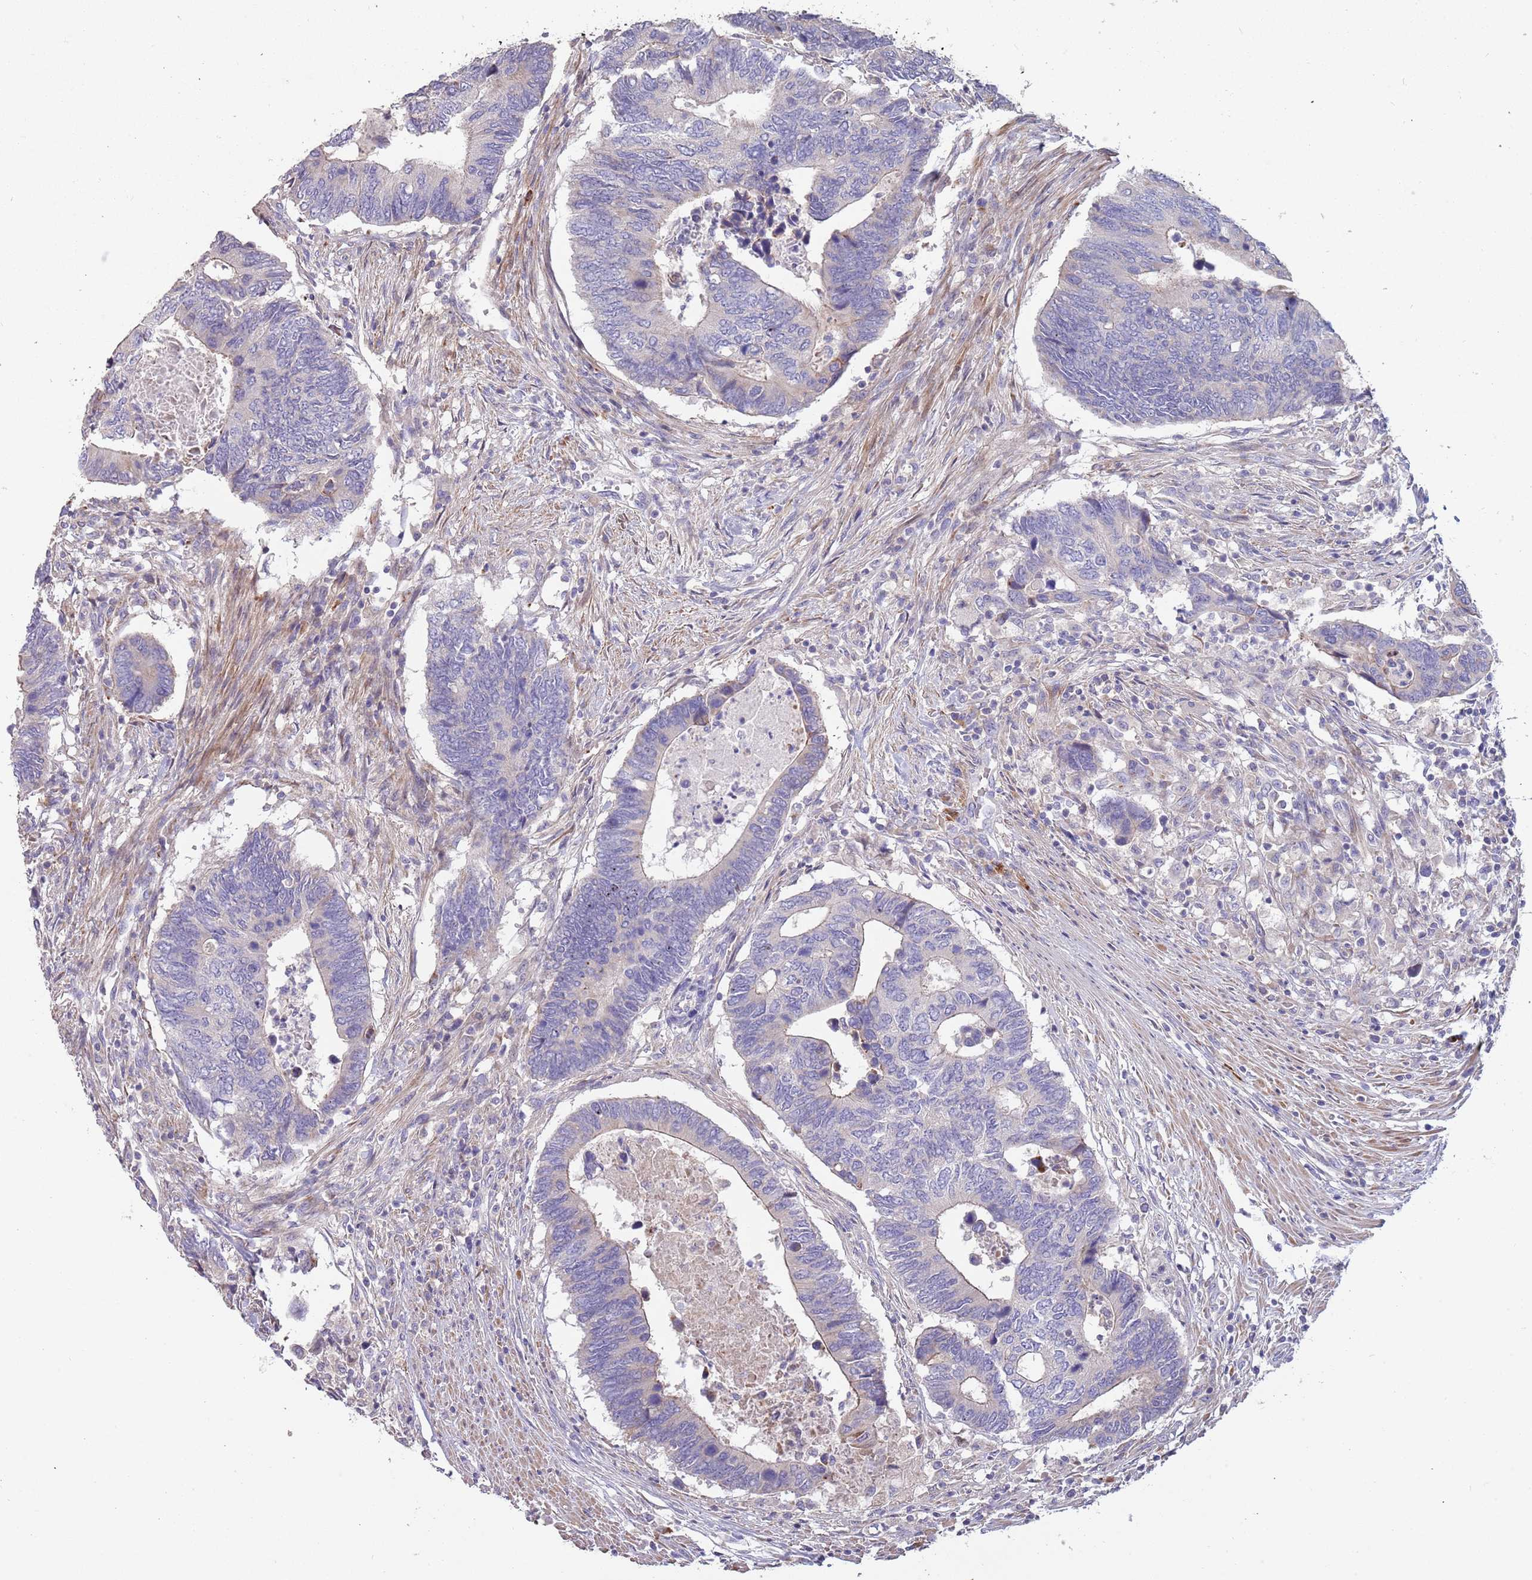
{"staining": {"intensity": "negative", "quantity": "none", "location": "none"}, "tissue": "colorectal cancer", "cell_type": "Tumor cells", "image_type": "cancer", "snomed": [{"axis": "morphology", "description": "Adenocarcinoma, NOS"}, {"axis": "topography", "description": "Colon"}], "caption": "Micrograph shows no protein positivity in tumor cells of adenocarcinoma (colorectal) tissue.", "gene": "SUSD1", "patient": {"sex": "male", "age": 87}}